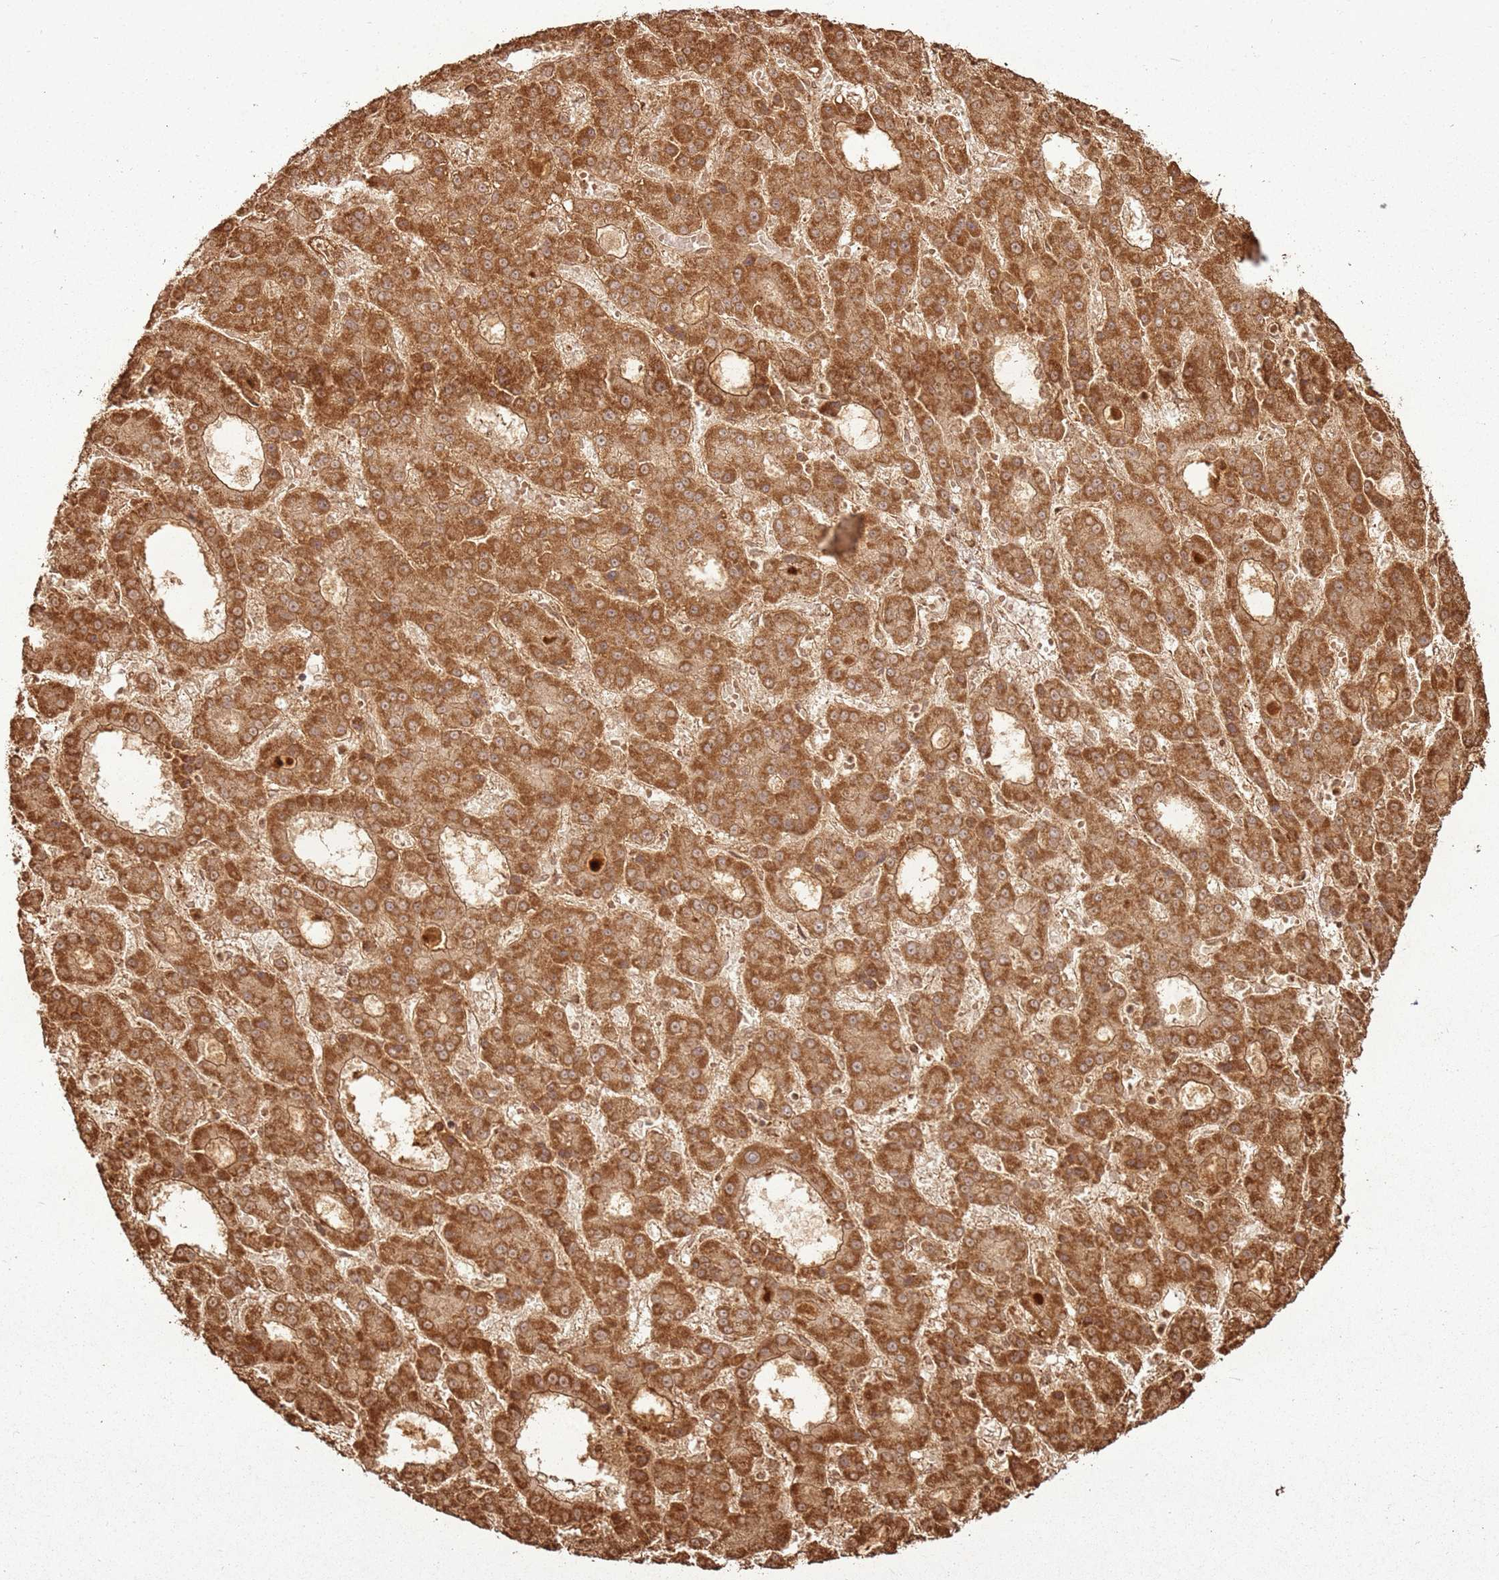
{"staining": {"intensity": "strong", "quantity": ">75%", "location": "cytoplasmic/membranous"}, "tissue": "liver cancer", "cell_type": "Tumor cells", "image_type": "cancer", "snomed": [{"axis": "morphology", "description": "Carcinoma, Hepatocellular, NOS"}, {"axis": "topography", "description": "Liver"}], "caption": "Liver hepatocellular carcinoma stained with IHC reveals strong cytoplasmic/membranous expression in approximately >75% of tumor cells. (DAB (3,3'-diaminobenzidine) IHC, brown staining for protein, blue staining for nuclei).", "gene": "MRPS6", "patient": {"sex": "male", "age": 70}}